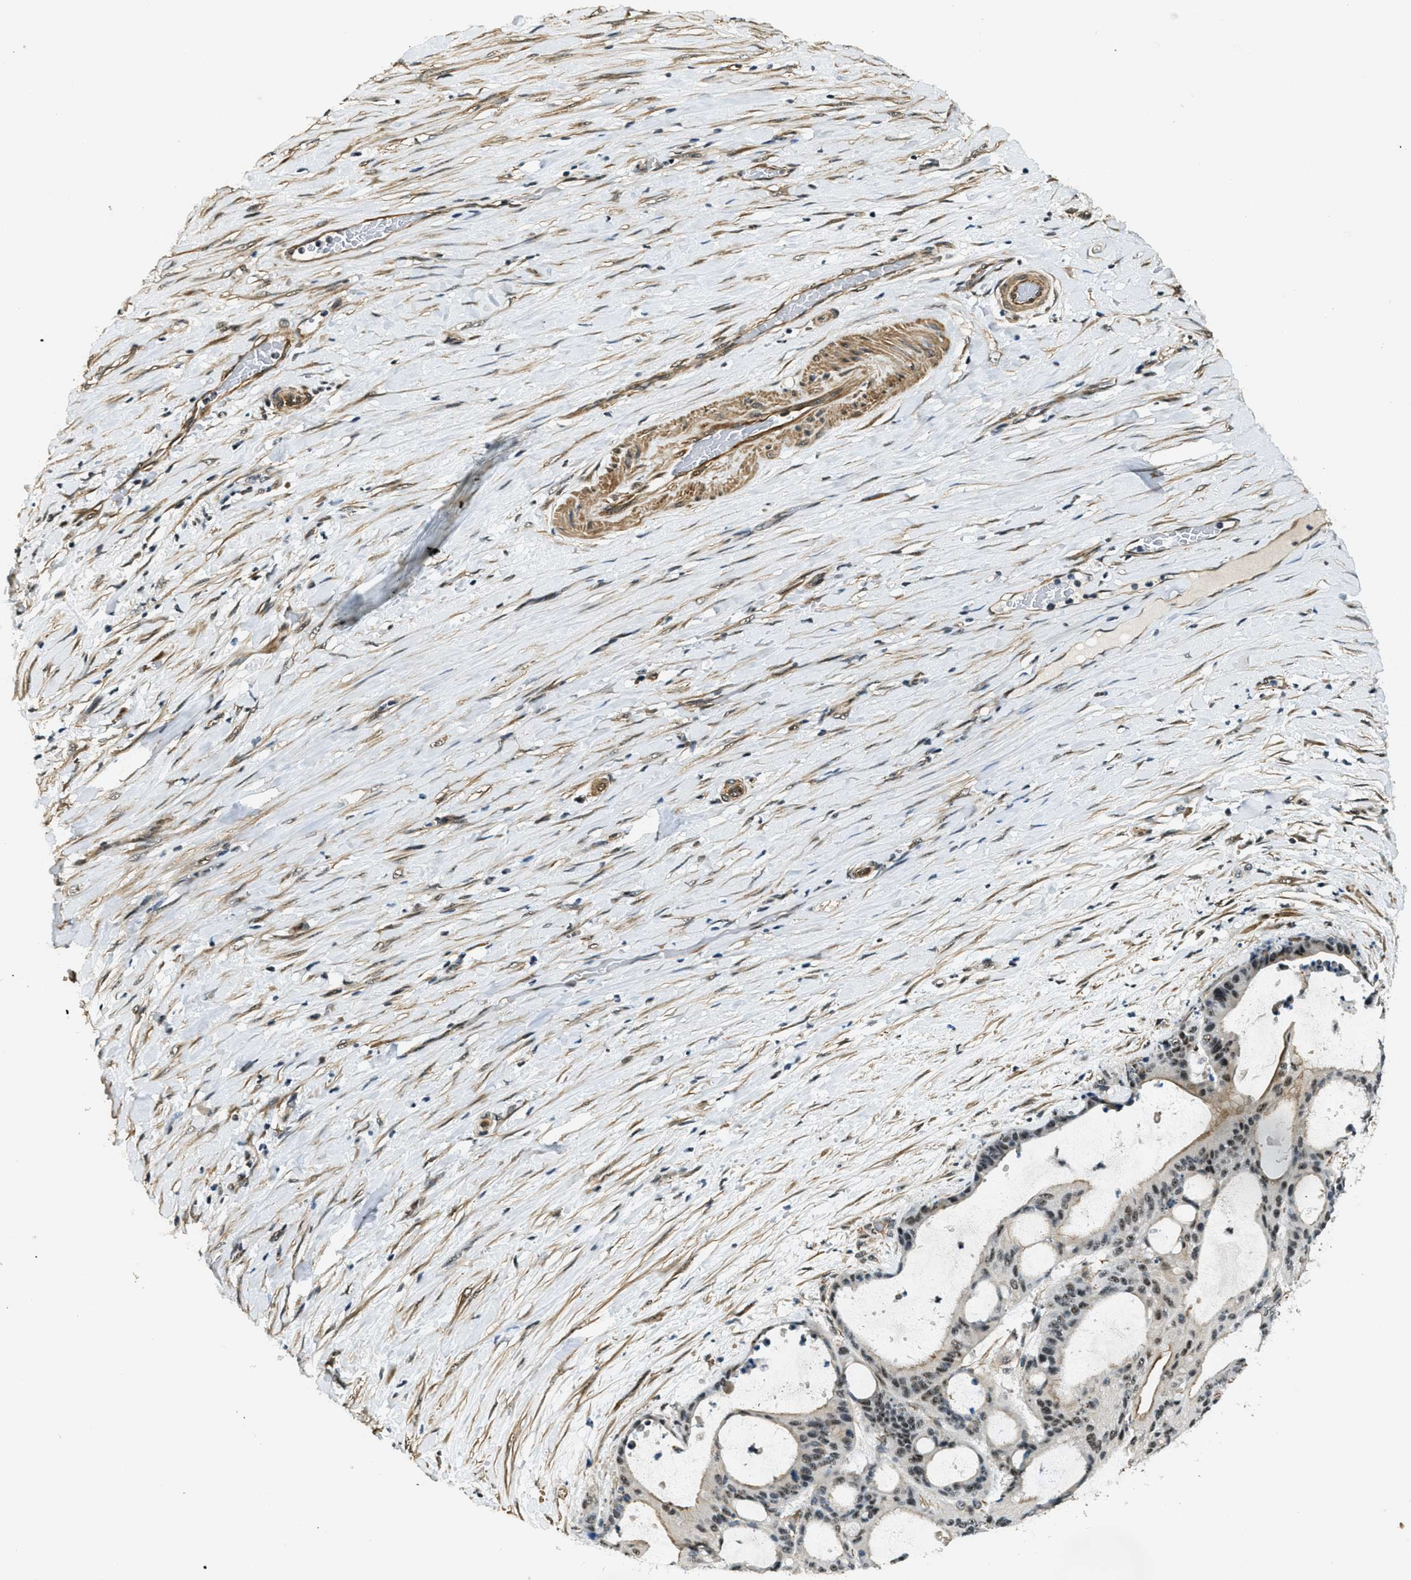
{"staining": {"intensity": "moderate", "quantity": "25%-75%", "location": "nuclear"}, "tissue": "liver cancer", "cell_type": "Tumor cells", "image_type": "cancer", "snomed": [{"axis": "morphology", "description": "Cholangiocarcinoma"}, {"axis": "topography", "description": "Liver"}], "caption": "Immunohistochemistry (IHC) micrograph of human cholangiocarcinoma (liver) stained for a protein (brown), which reveals medium levels of moderate nuclear expression in approximately 25%-75% of tumor cells.", "gene": "CFAP36", "patient": {"sex": "female", "age": 73}}